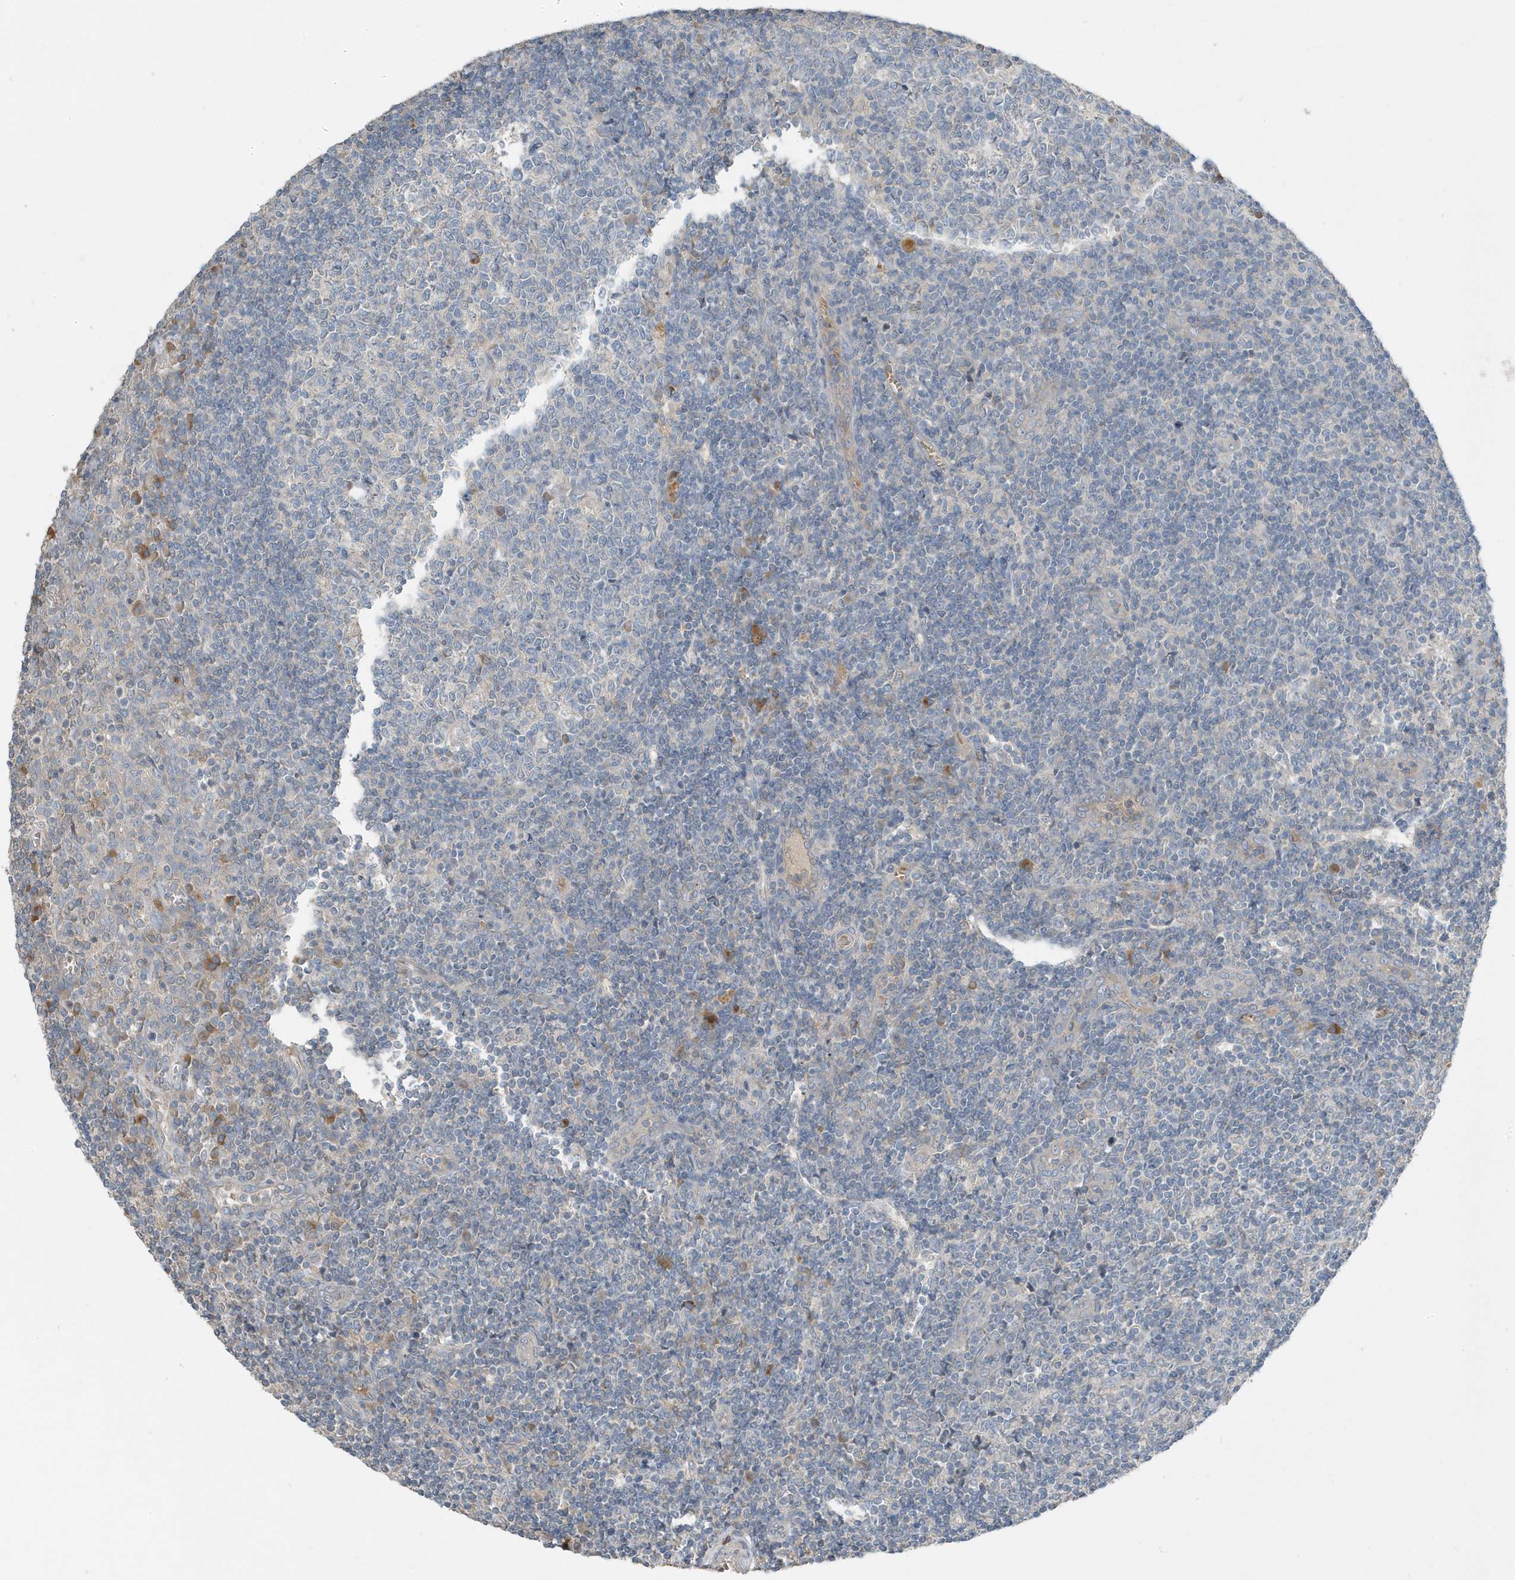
{"staining": {"intensity": "negative", "quantity": "none", "location": "none"}, "tissue": "tonsil", "cell_type": "Germinal center cells", "image_type": "normal", "snomed": [{"axis": "morphology", "description": "Normal tissue, NOS"}, {"axis": "topography", "description": "Tonsil"}], "caption": "Photomicrograph shows no protein staining in germinal center cells of benign tonsil.", "gene": "USP53", "patient": {"sex": "female", "age": 19}}